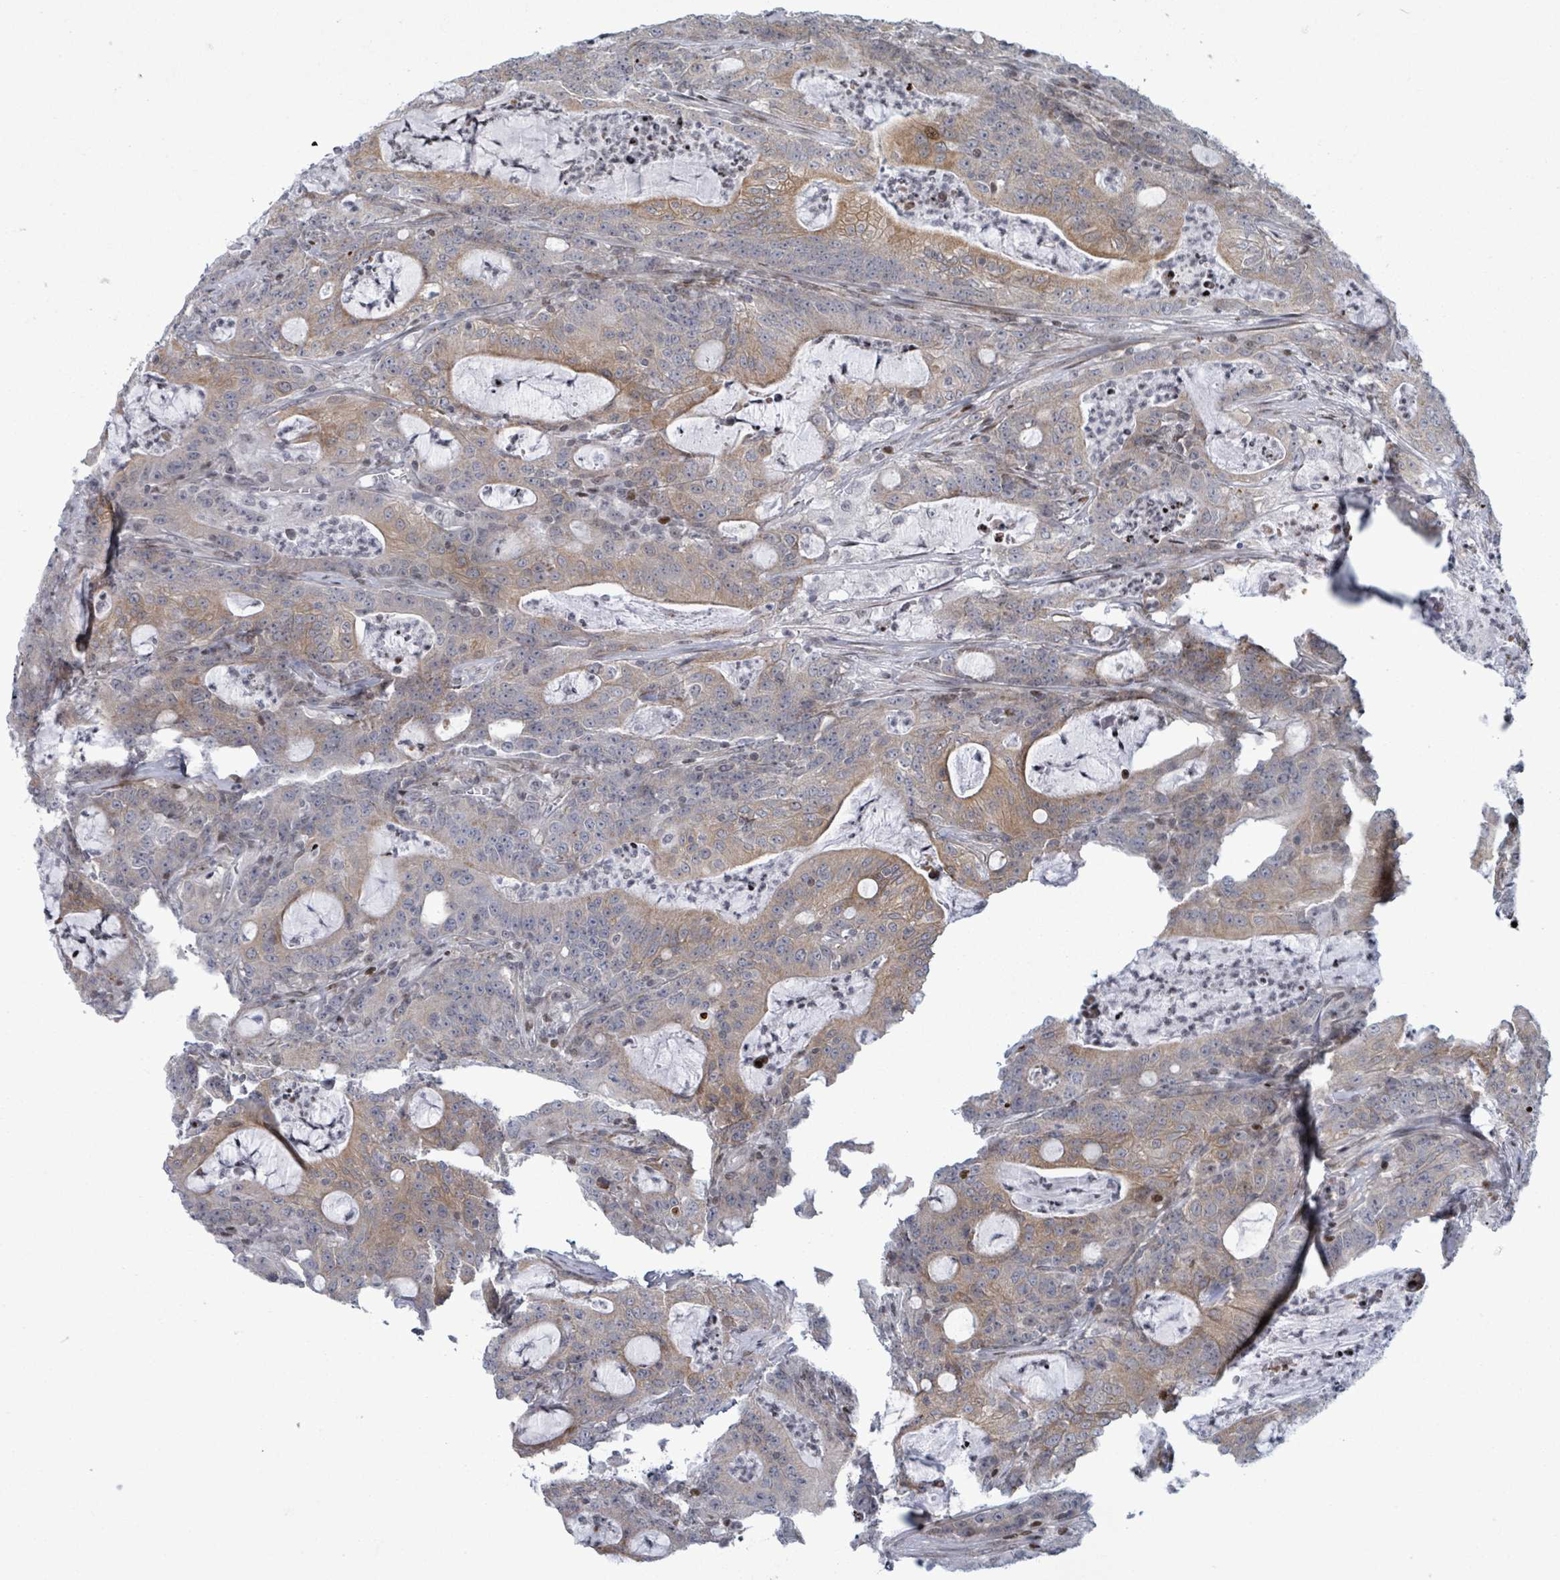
{"staining": {"intensity": "moderate", "quantity": "<25%", "location": "cytoplasmic/membranous"}, "tissue": "colorectal cancer", "cell_type": "Tumor cells", "image_type": "cancer", "snomed": [{"axis": "morphology", "description": "Adenocarcinoma, NOS"}, {"axis": "topography", "description": "Colon"}], "caption": "DAB (3,3'-diaminobenzidine) immunohistochemical staining of human colorectal cancer (adenocarcinoma) demonstrates moderate cytoplasmic/membranous protein staining in about <25% of tumor cells.", "gene": "FNDC4", "patient": {"sex": "male", "age": 83}}